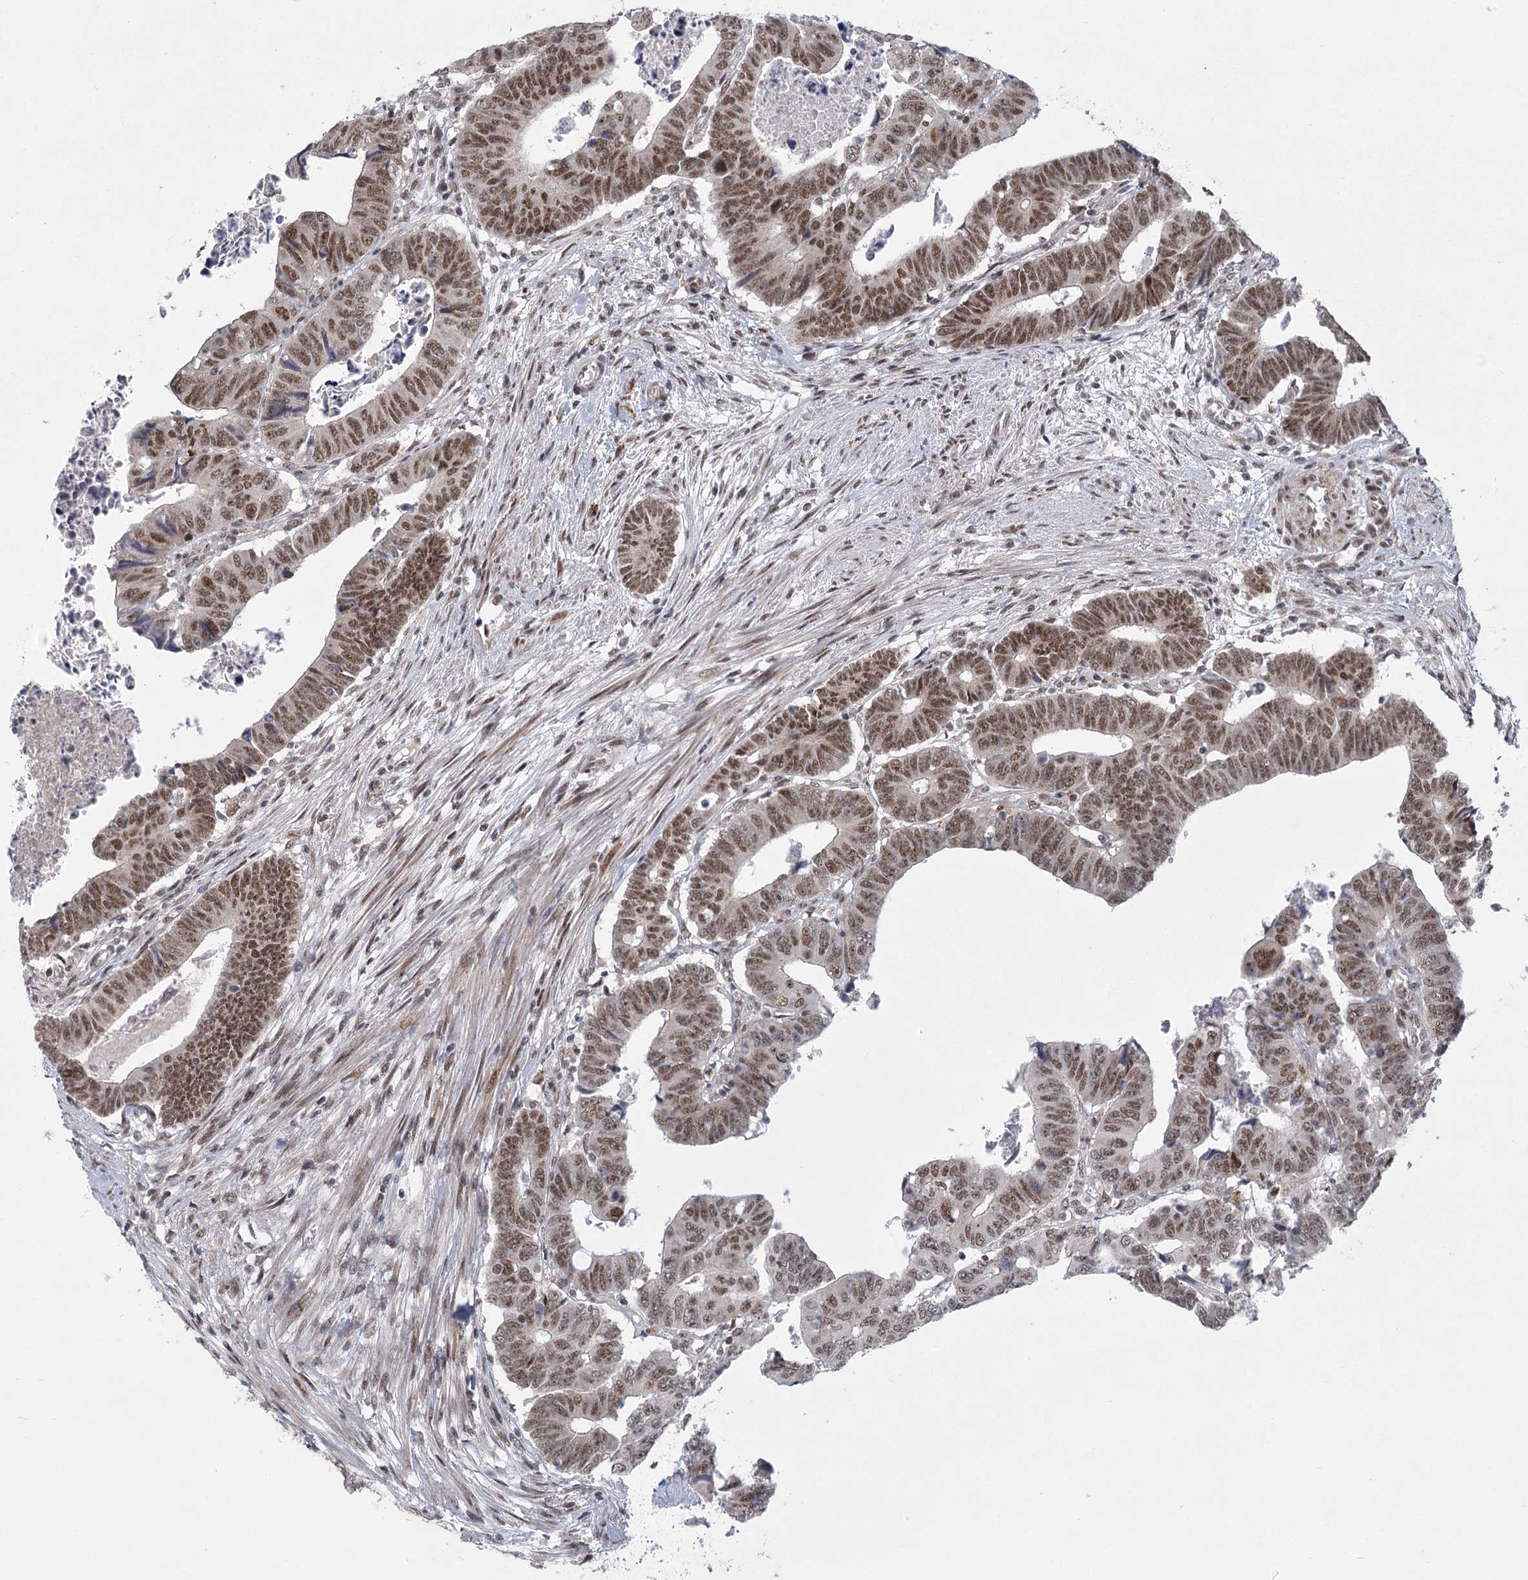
{"staining": {"intensity": "moderate", "quantity": ">75%", "location": "nuclear"}, "tissue": "colorectal cancer", "cell_type": "Tumor cells", "image_type": "cancer", "snomed": [{"axis": "morphology", "description": "Normal tissue, NOS"}, {"axis": "morphology", "description": "Adenocarcinoma, NOS"}, {"axis": "topography", "description": "Rectum"}], "caption": "This micrograph shows immunohistochemistry staining of human adenocarcinoma (colorectal), with medium moderate nuclear staining in about >75% of tumor cells.", "gene": "CIB4", "patient": {"sex": "female", "age": 65}}